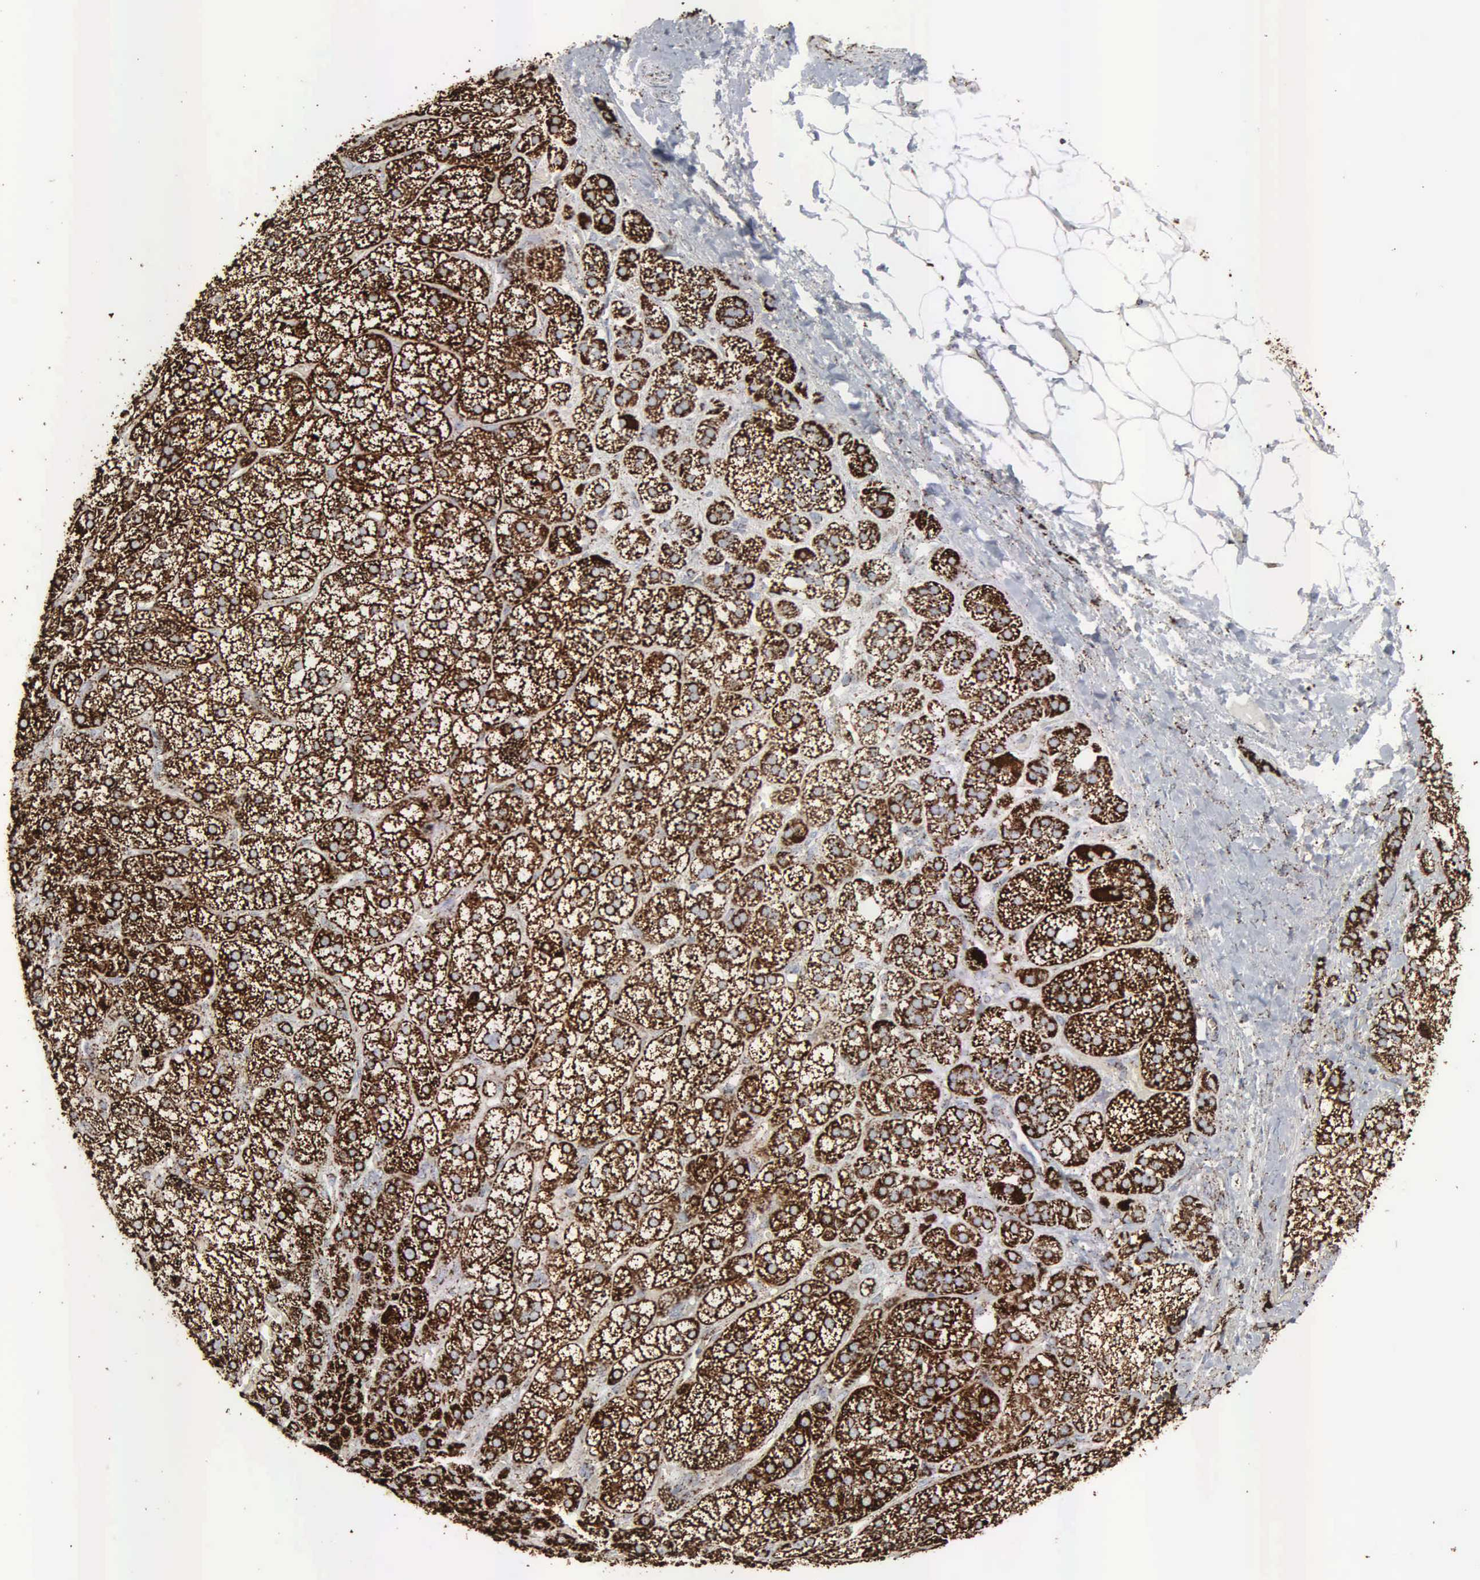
{"staining": {"intensity": "strong", "quantity": ">75%", "location": "cytoplasmic/membranous"}, "tissue": "adrenal gland", "cell_type": "Glandular cells", "image_type": "normal", "snomed": [{"axis": "morphology", "description": "Normal tissue, NOS"}, {"axis": "topography", "description": "Adrenal gland"}], "caption": "This histopathology image exhibits immunohistochemistry staining of normal adrenal gland, with high strong cytoplasmic/membranous staining in approximately >75% of glandular cells.", "gene": "HSPA9", "patient": {"sex": "female", "age": 60}}